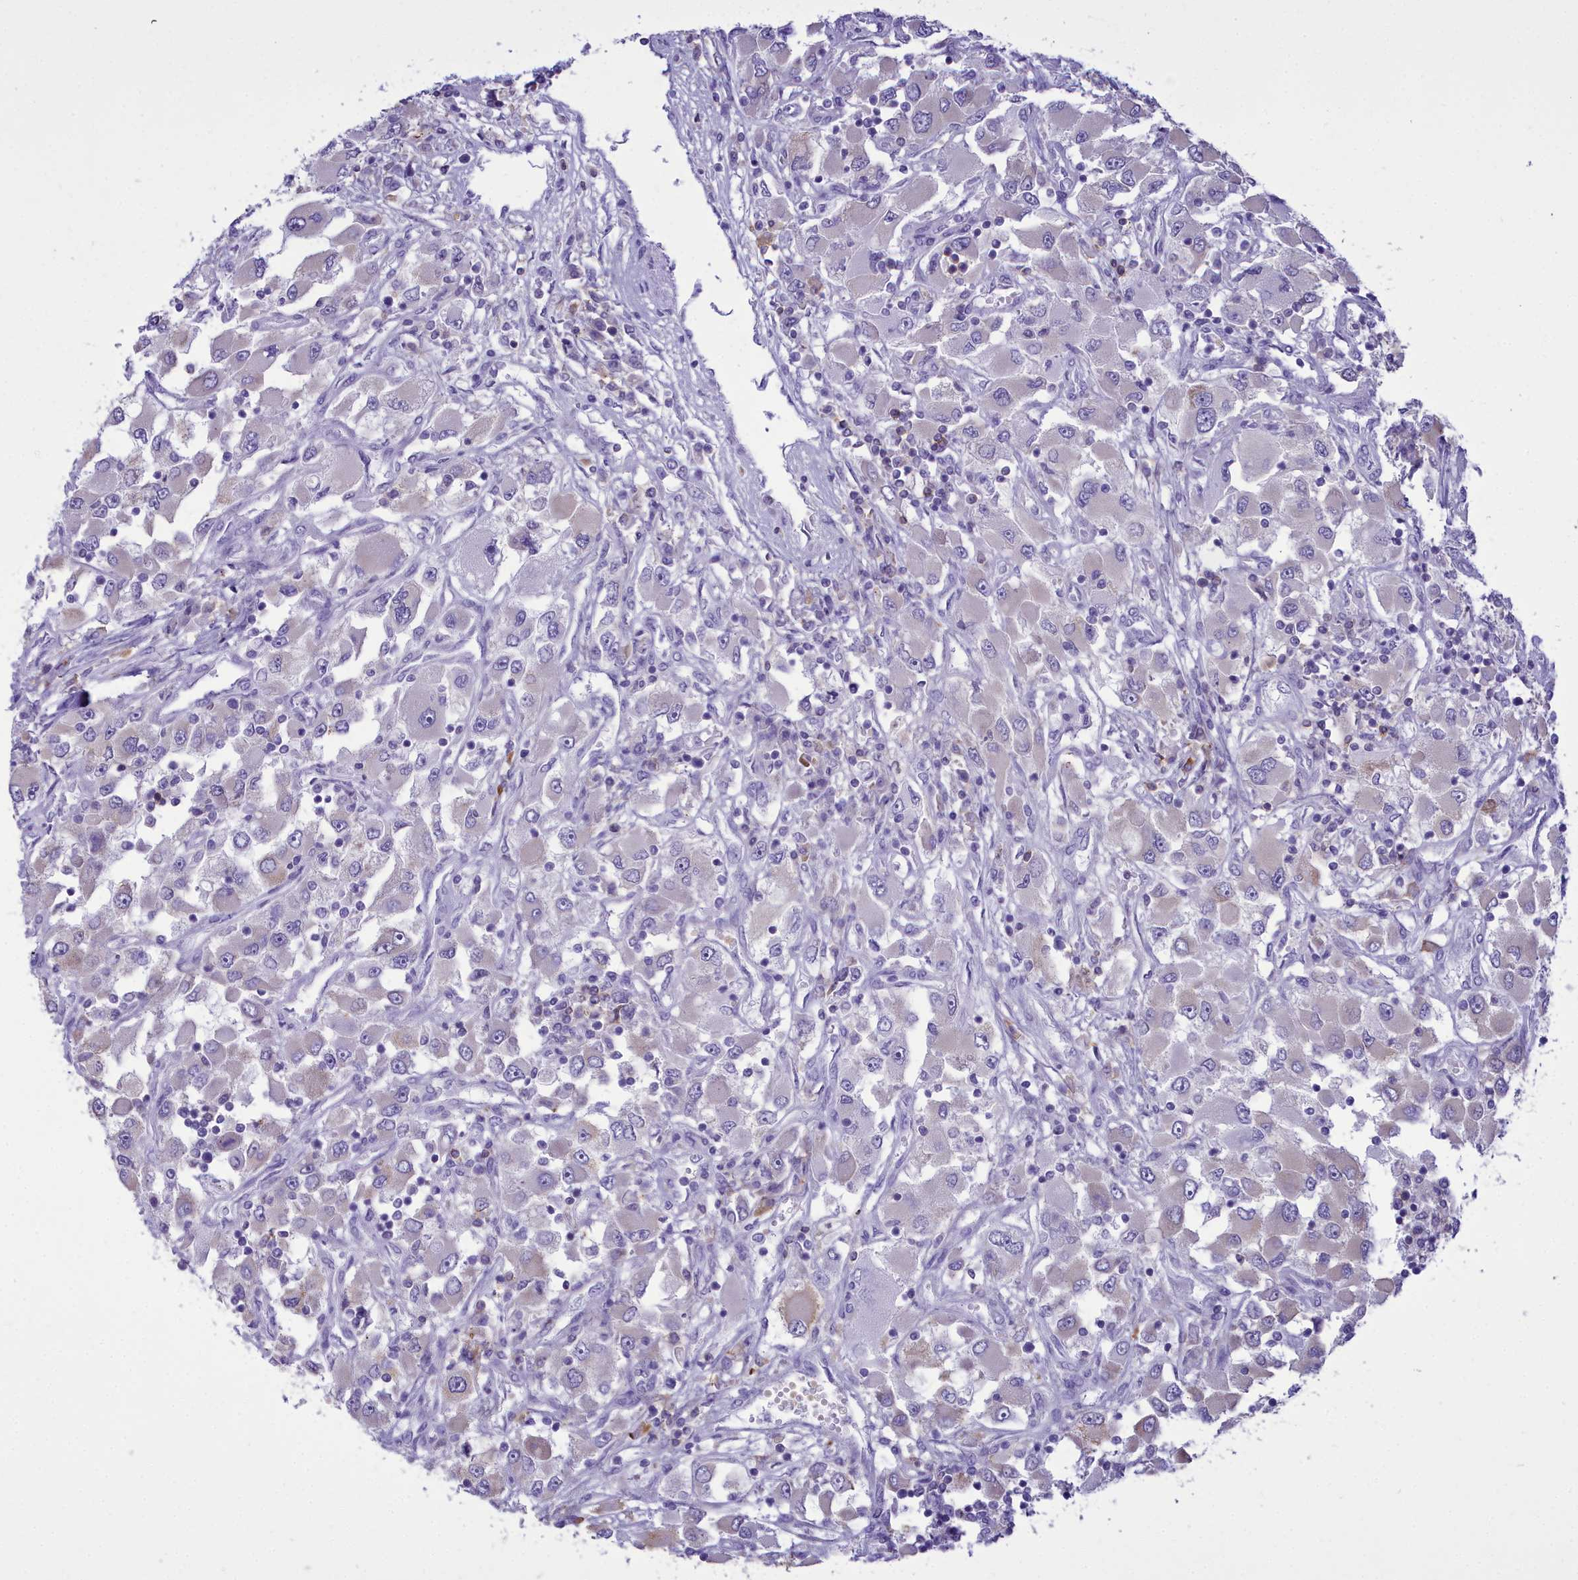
{"staining": {"intensity": "negative", "quantity": "none", "location": "none"}, "tissue": "renal cancer", "cell_type": "Tumor cells", "image_type": "cancer", "snomed": [{"axis": "morphology", "description": "Adenocarcinoma, NOS"}, {"axis": "topography", "description": "Kidney"}], "caption": "Immunohistochemistry image of neoplastic tissue: renal adenocarcinoma stained with DAB reveals no significant protein staining in tumor cells. Brightfield microscopy of immunohistochemistry (IHC) stained with DAB (brown) and hematoxylin (blue), captured at high magnification.", "gene": "CD5", "patient": {"sex": "female", "age": 52}}